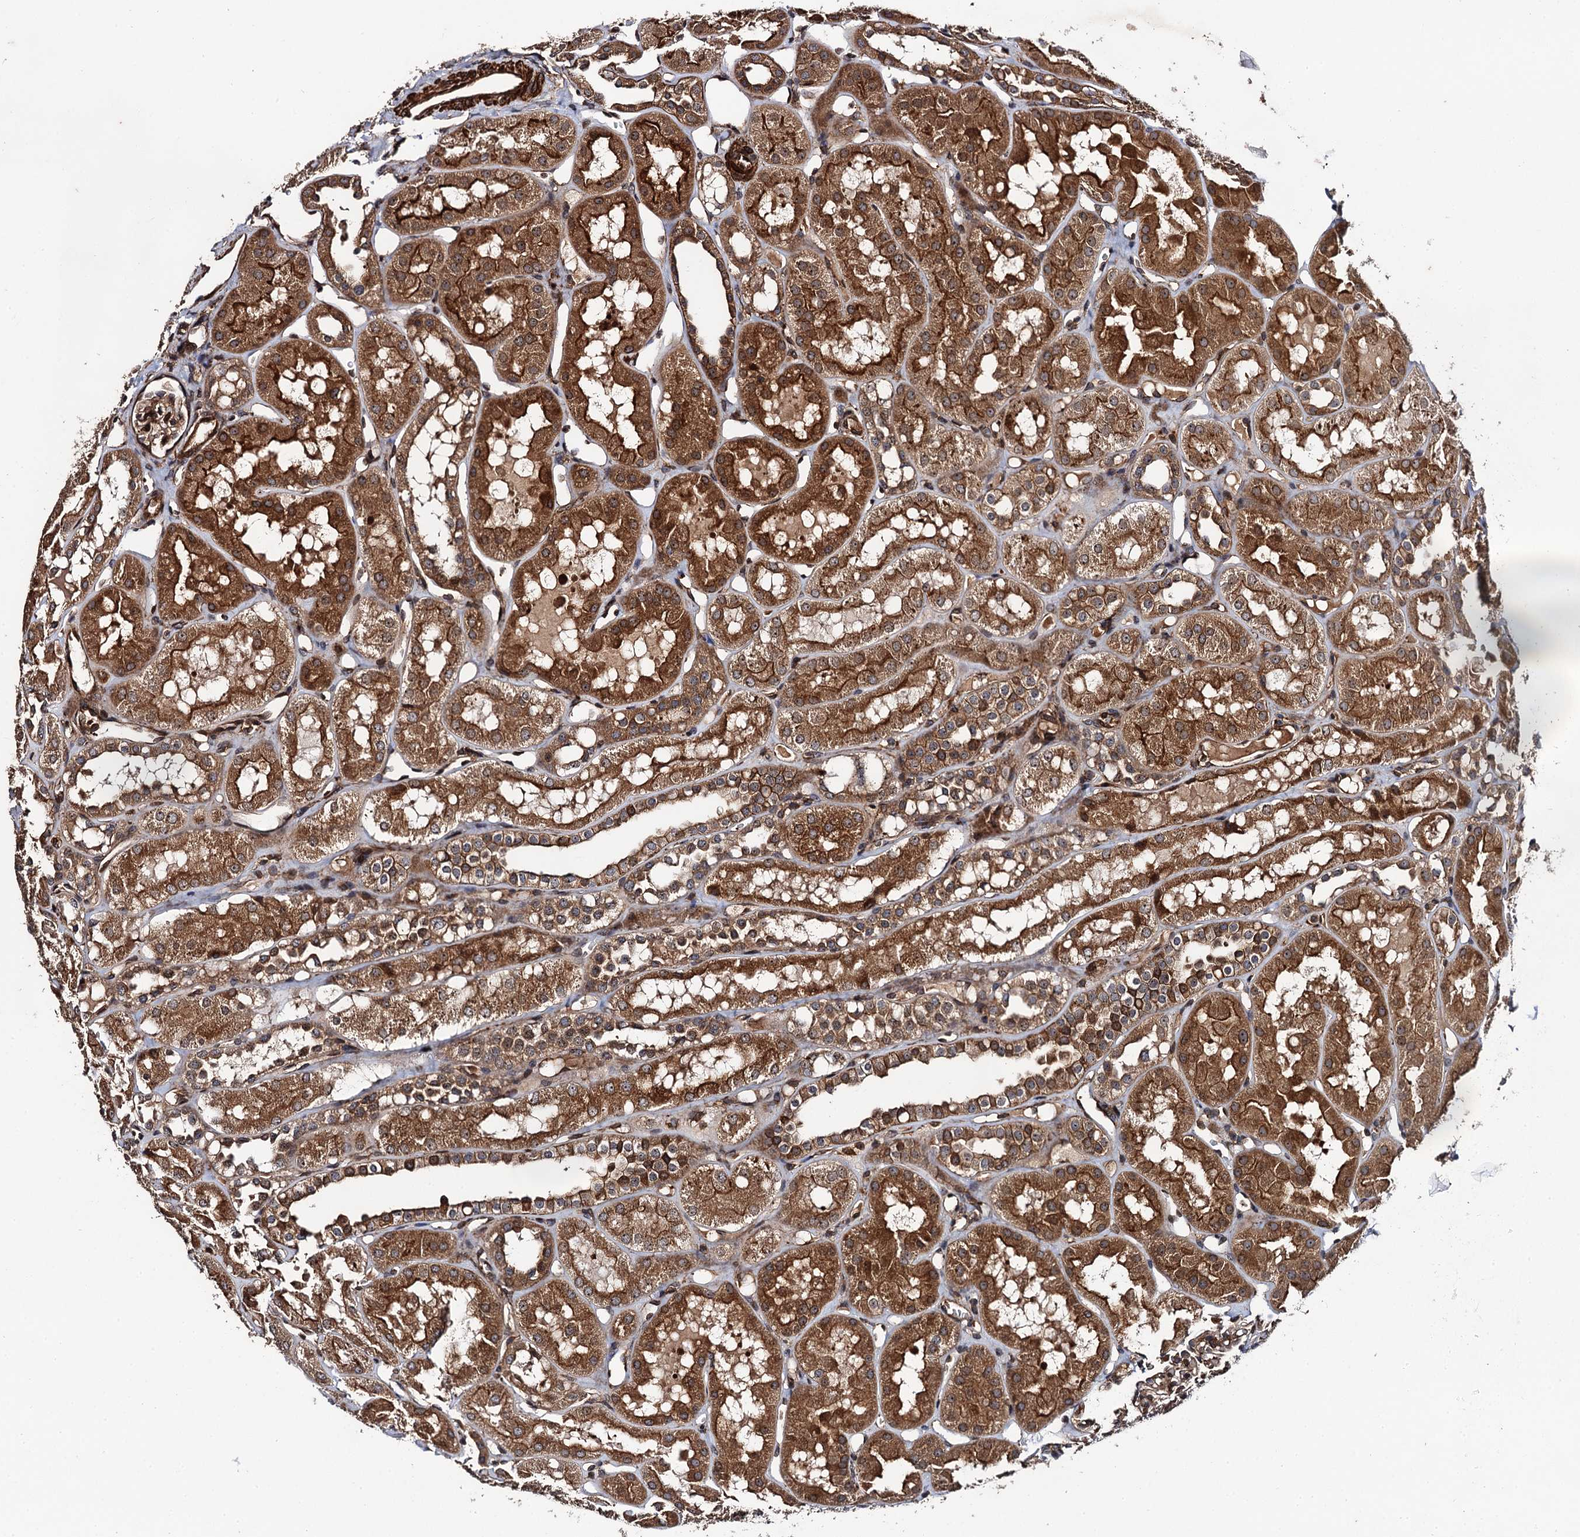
{"staining": {"intensity": "moderate", "quantity": ">75%", "location": "cytoplasmic/membranous"}, "tissue": "kidney", "cell_type": "Cells in glomeruli", "image_type": "normal", "snomed": [{"axis": "morphology", "description": "Normal tissue, NOS"}, {"axis": "topography", "description": "Kidney"}], "caption": "The photomicrograph reveals staining of unremarkable kidney, revealing moderate cytoplasmic/membranous protein expression (brown color) within cells in glomeruli.", "gene": "BORA", "patient": {"sex": "male", "age": 16}}